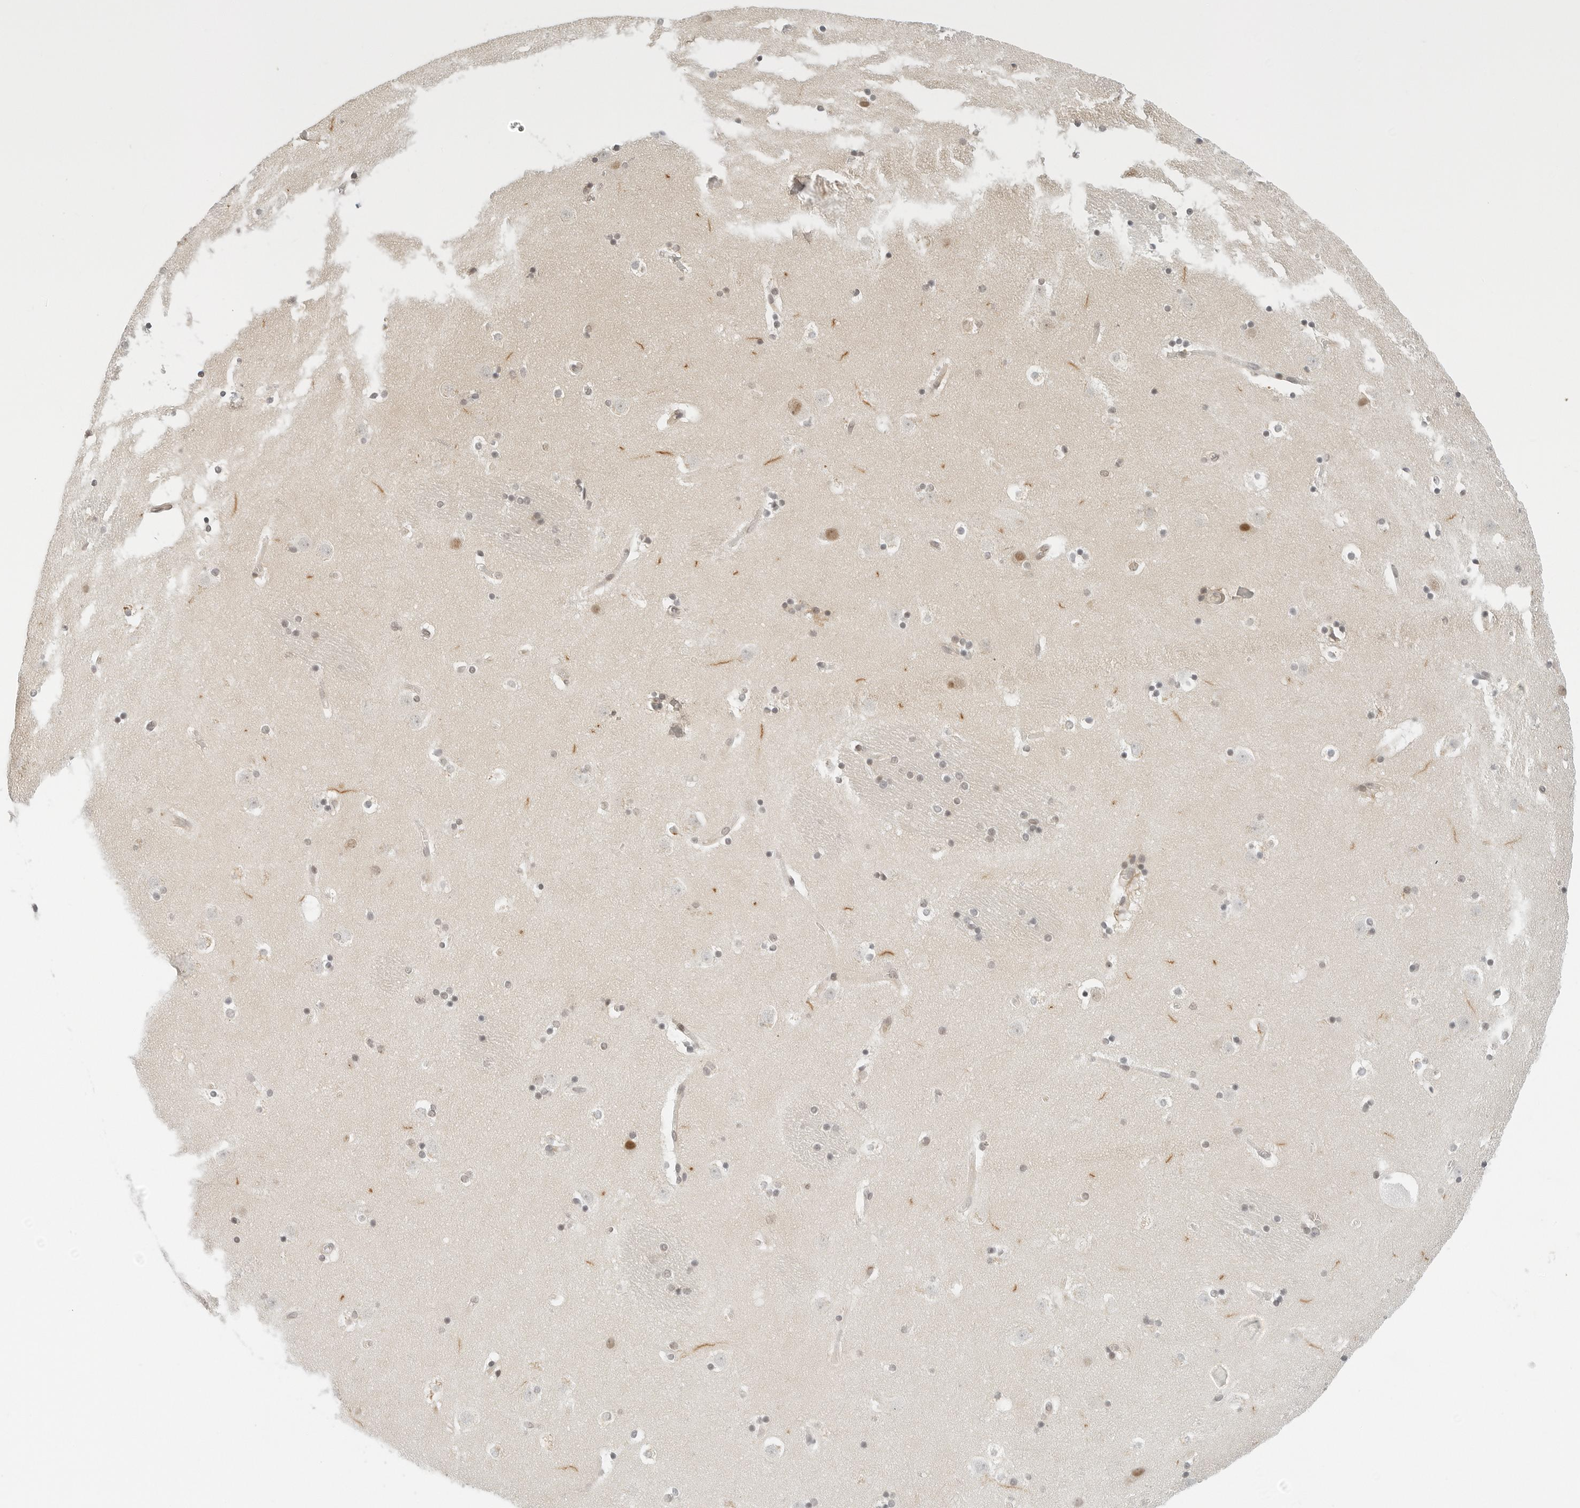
{"staining": {"intensity": "moderate", "quantity": "25%-75%", "location": "cytoplasmic/membranous,nuclear"}, "tissue": "caudate", "cell_type": "Glial cells", "image_type": "normal", "snomed": [{"axis": "morphology", "description": "Normal tissue, NOS"}, {"axis": "topography", "description": "Lateral ventricle wall"}], "caption": "A medium amount of moderate cytoplasmic/membranous,nuclear staining is identified in about 25%-75% of glial cells in unremarkable caudate.", "gene": "NEO1", "patient": {"sex": "male", "age": 45}}